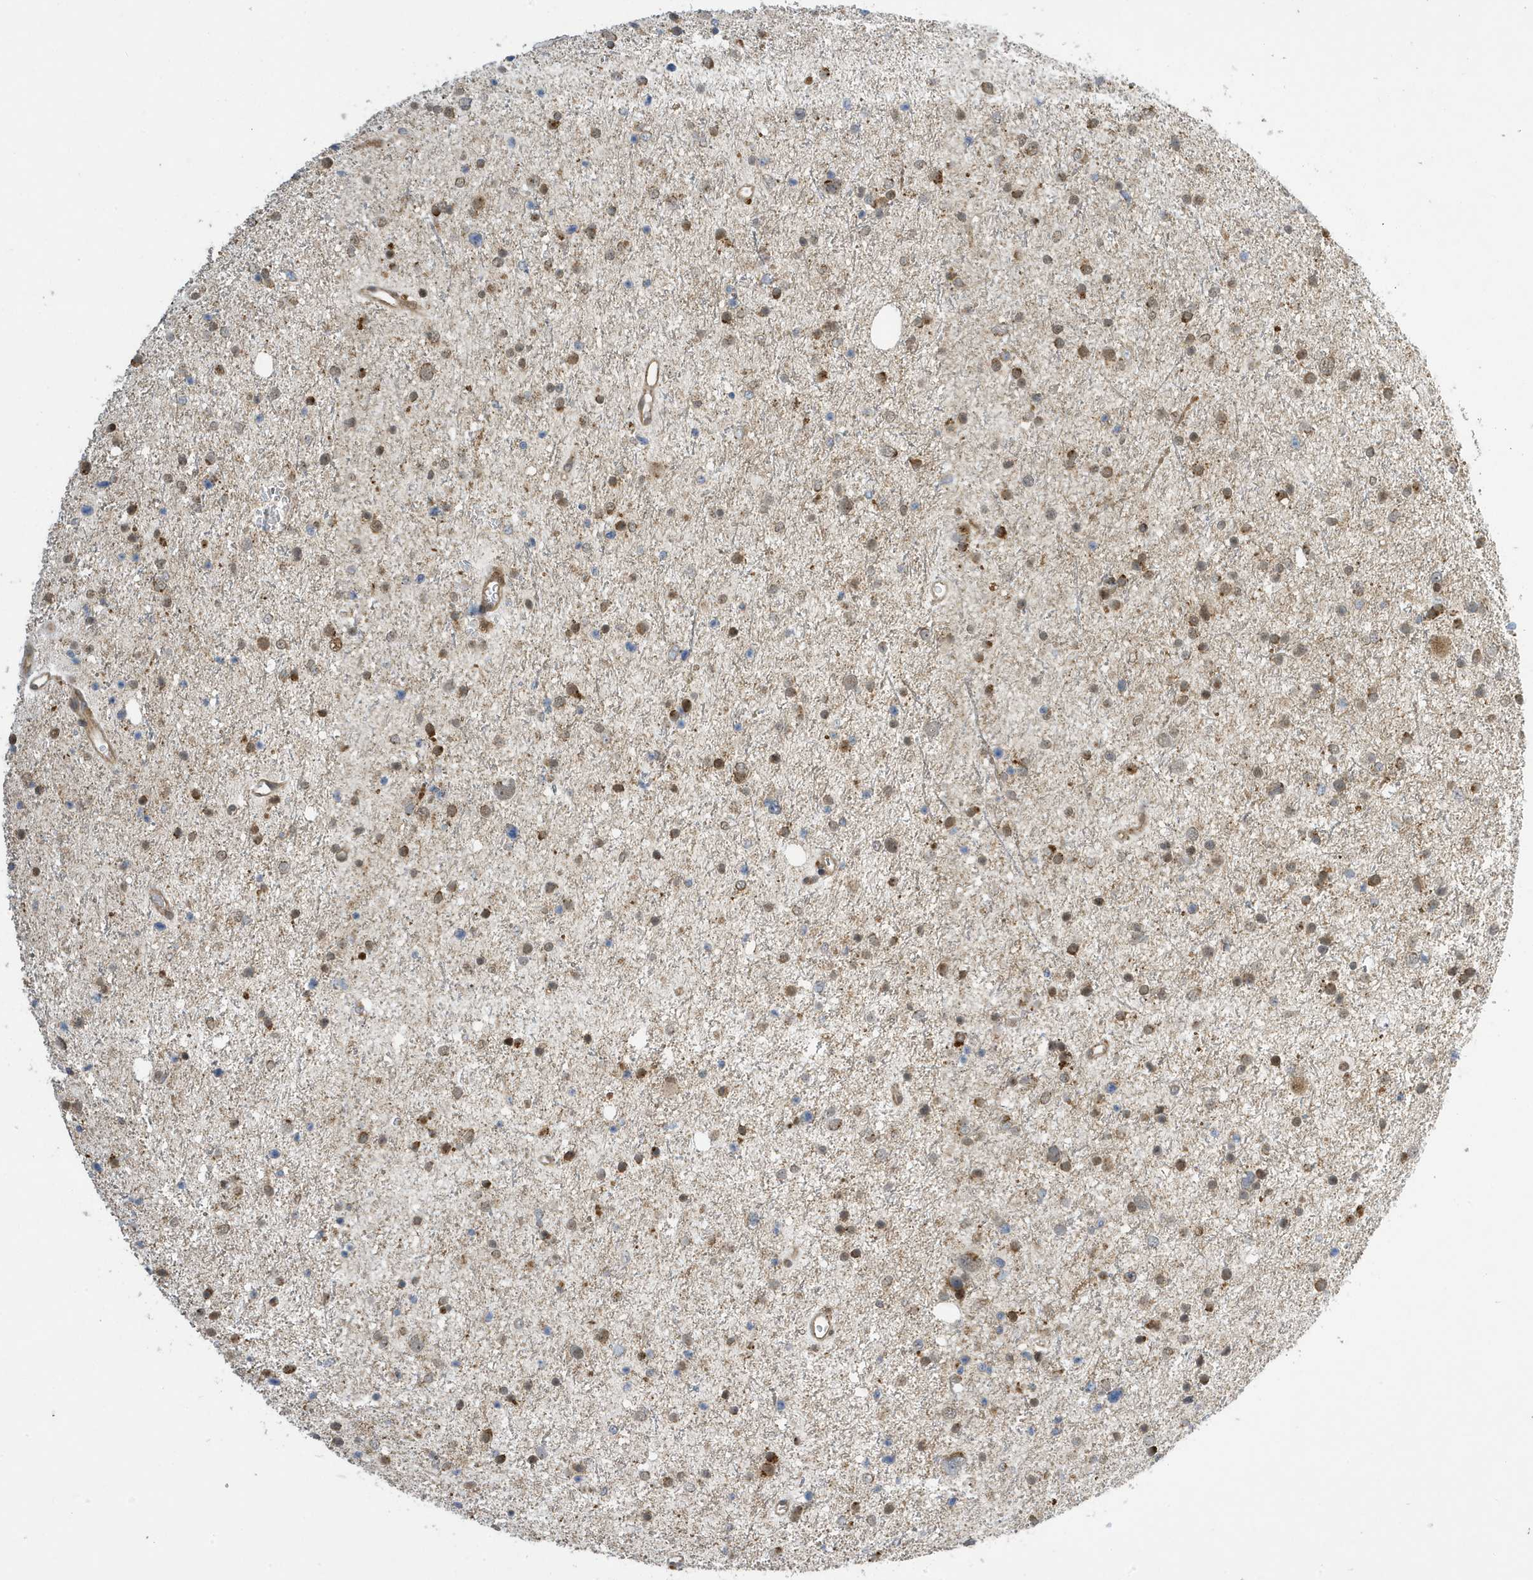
{"staining": {"intensity": "moderate", "quantity": "25%-75%", "location": "cytoplasmic/membranous"}, "tissue": "glioma", "cell_type": "Tumor cells", "image_type": "cancer", "snomed": [{"axis": "morphology", "description": "Glioma, malignant, Low grade"}, {"axis": "topography", "description": "Brain"}], "caption": "A medium amount of moderate cytoplasmic/membranous expression is identified in approximately 25%-75% of tumor cells in glioma tissue.", "gene": "NCOA7", "patient": {"sex": "female", "age": 37}}